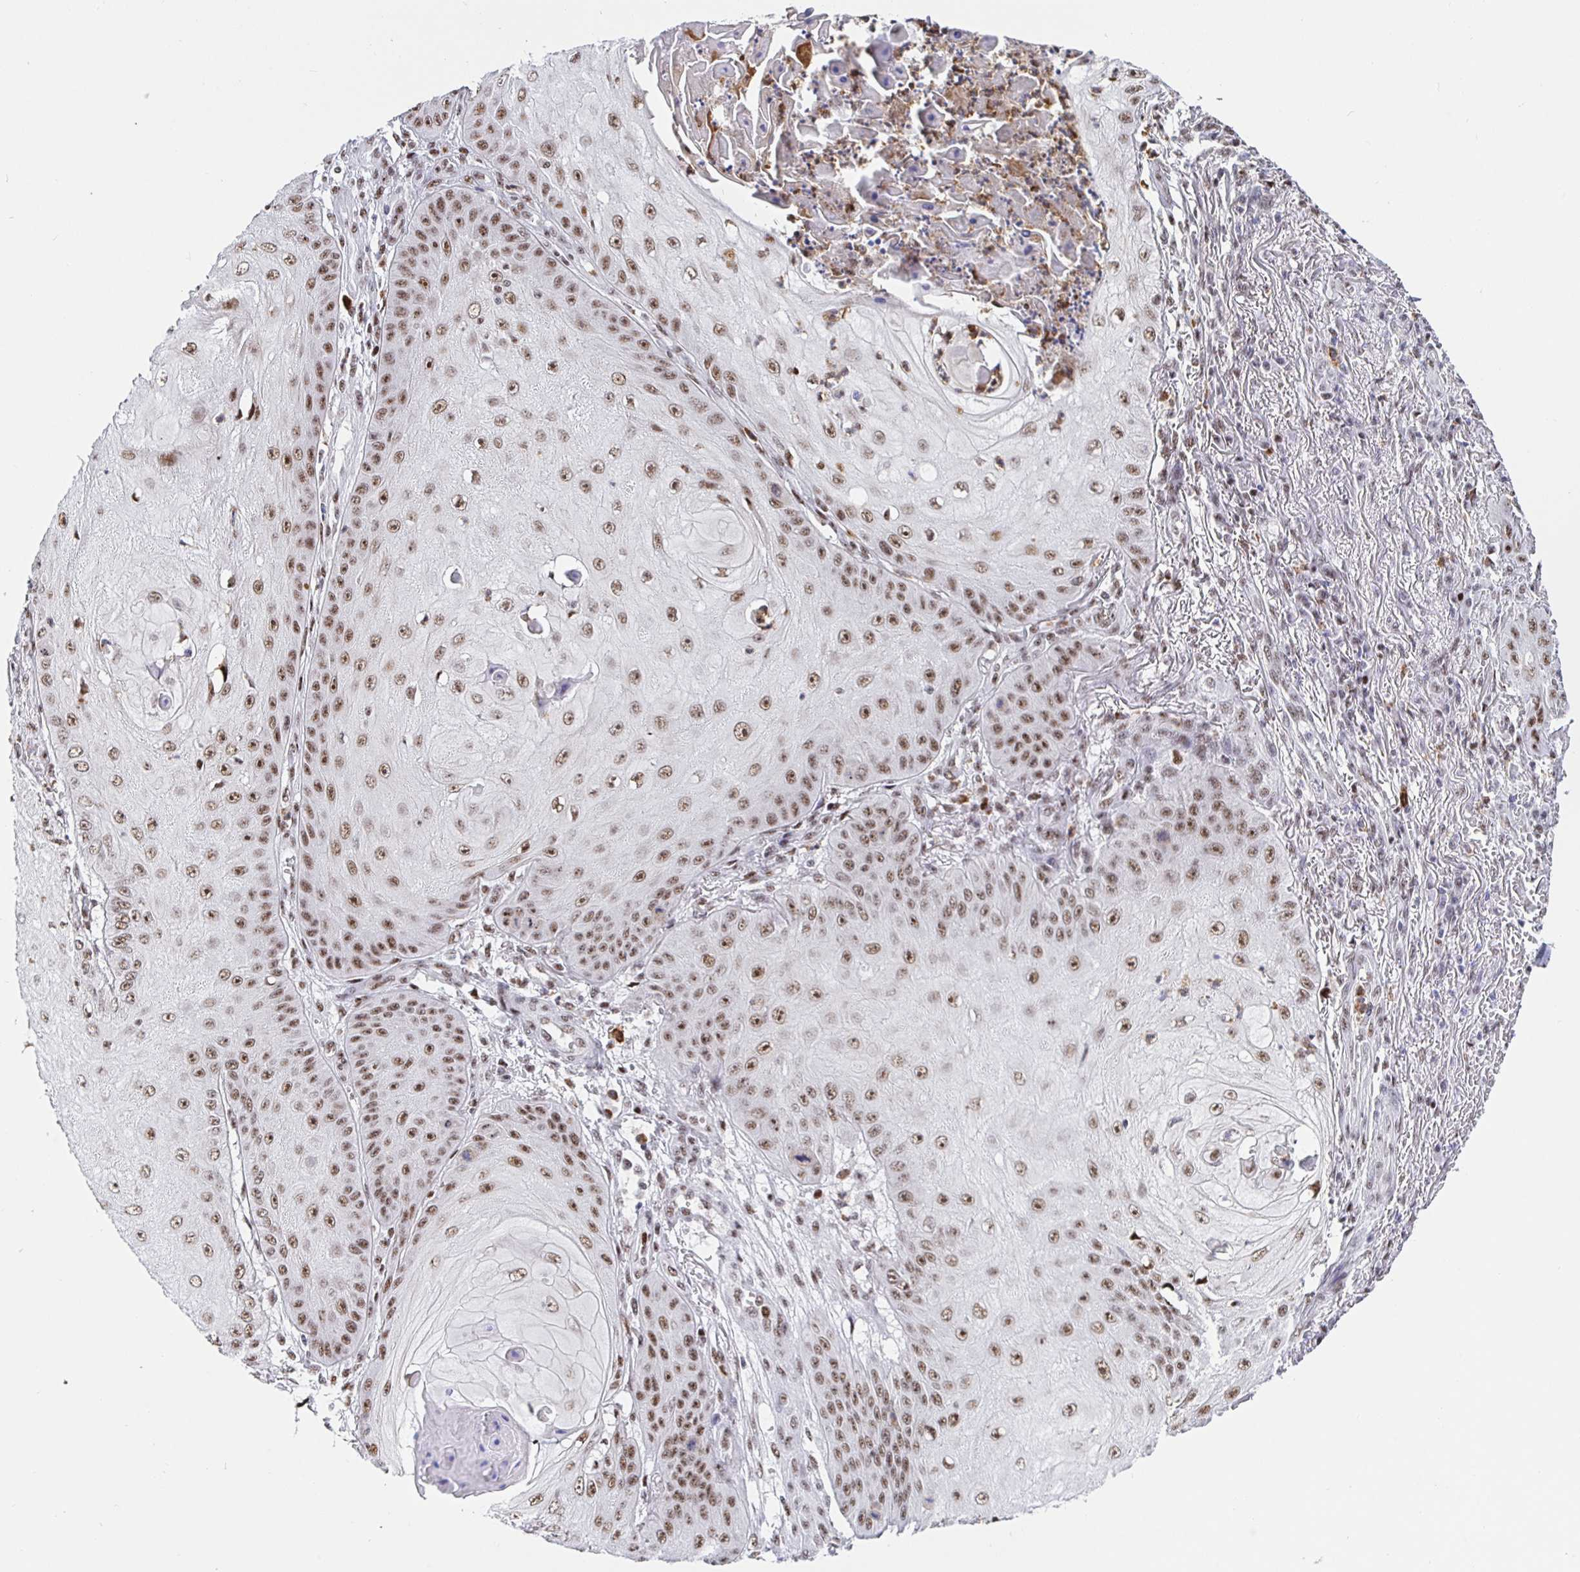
{"staining": {"intensity": "moderate", "quantity": ">75%", "location": "nuclear"}, "tissue": "skin cancer", "cell_type": "Tumor cells", "image_type": "cancer", "snomed": [{"axis": "morphology", "description": "Squamous cell carcinoma, NOS"}, {"axis": "topography", "description": "Skin"}], "caption": "Immunohistochemistry (IHC) (DAB (3,3'-diaminobenzidine)) staining of human squamous cell carcinoma (skin) reveals moderate nuclear protein positivity in approximately >75% of tumor cells.", "gene": "SETD5", "patient": {"sex": "male", "age": 70}}